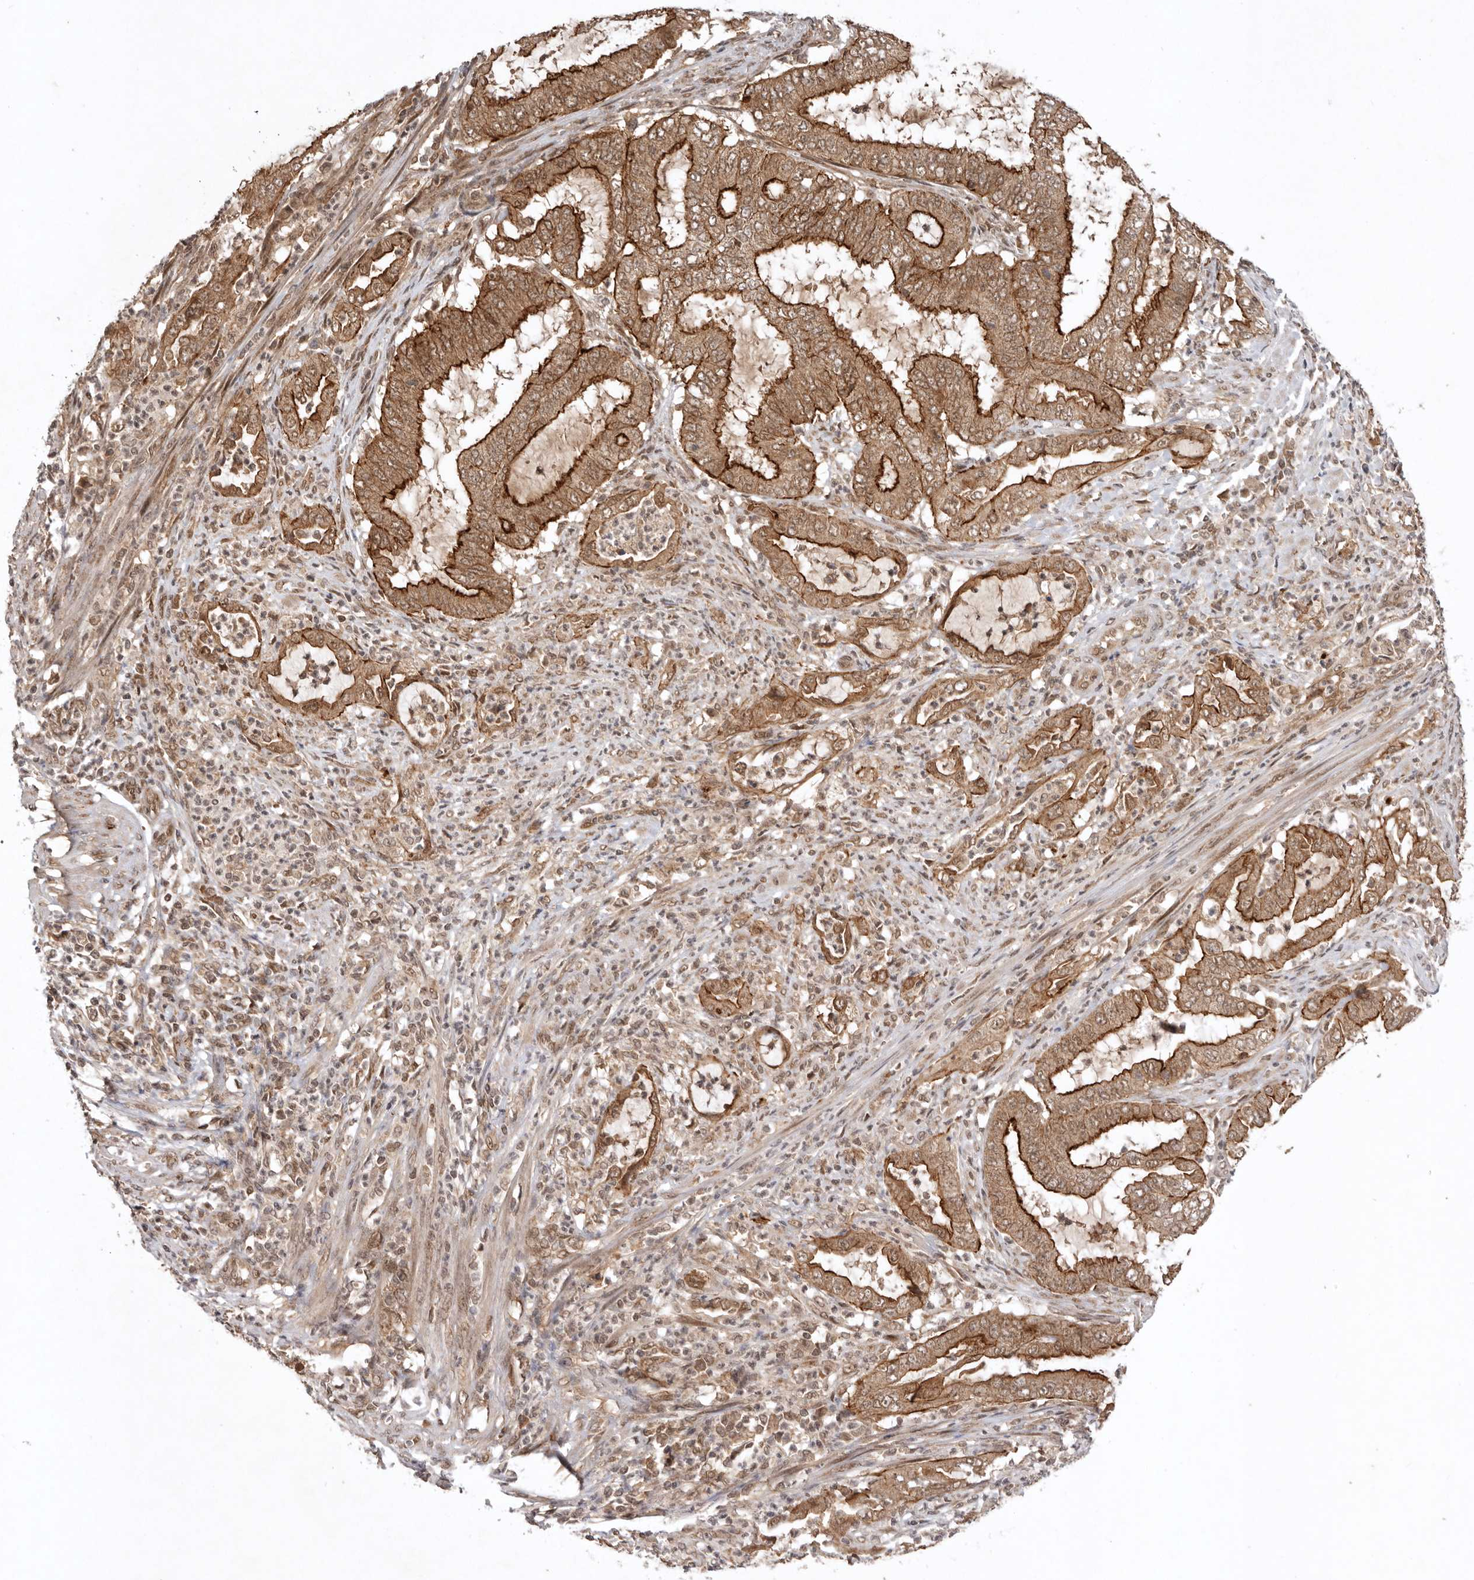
{"staining": {"intensity": "strong", "quantity": ">75%", "location": "cytoplasmic/membranous"}, "tissue": "endometrial cancer", "cell_type": "Tumor cells", "image_type": "cancer", "snomed": [{"axis": "morphology", "description": "Adenocarcinoma, NOS"}, {"axis": "topography", "description": "Endometrium"}], "caption": "Tumor cells exhibit high levels of strong cytoplasmic/membranous positivity in about >75% of cells in adenocarcinoma (endometrial). Nuclei are stained in blue.", "gene": "TARS2", "patient": {"sex": "female", "age": 51}}